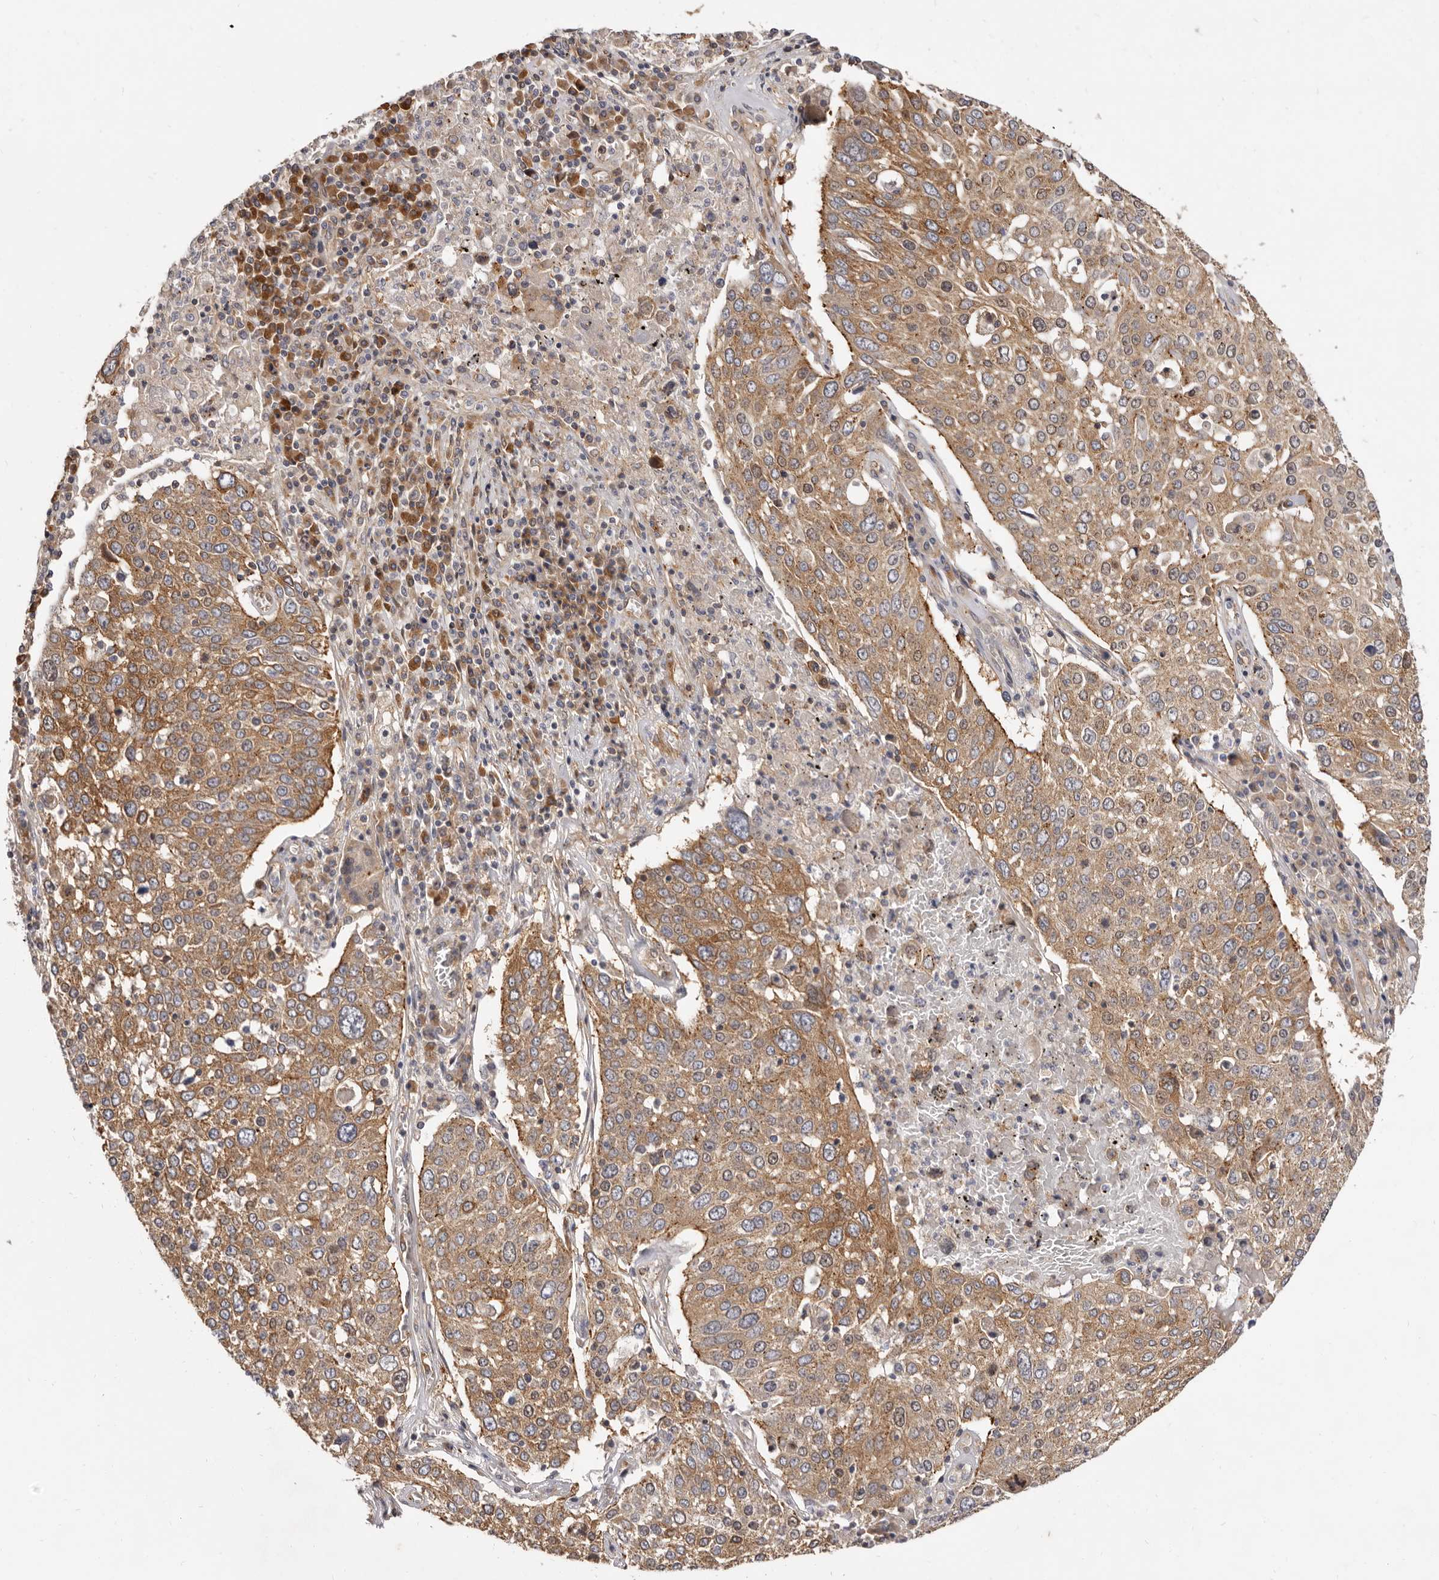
{"staining": {"intensity": "moderate", "quantity": ">75%", "location": "cytoplasmic/membranous"}, "tissue": "lung cancer", "cell_type": "Tumor cells", "image_type": "cancer", "snomed": [{"axis": "morphology", "description": "Squamous cell carcinoma, NOS"}, {"axis": "topography", "description": "Lung"}], "caption": "This is an image of immunohistochemistry staining of lung cancer (squamous cell carcinoma), which shows moderate expression in the cytoplasmic/membranous of tumor cells.", "gene": "ADAMTS20", "patient": {"sex": "male", "age": 65}}